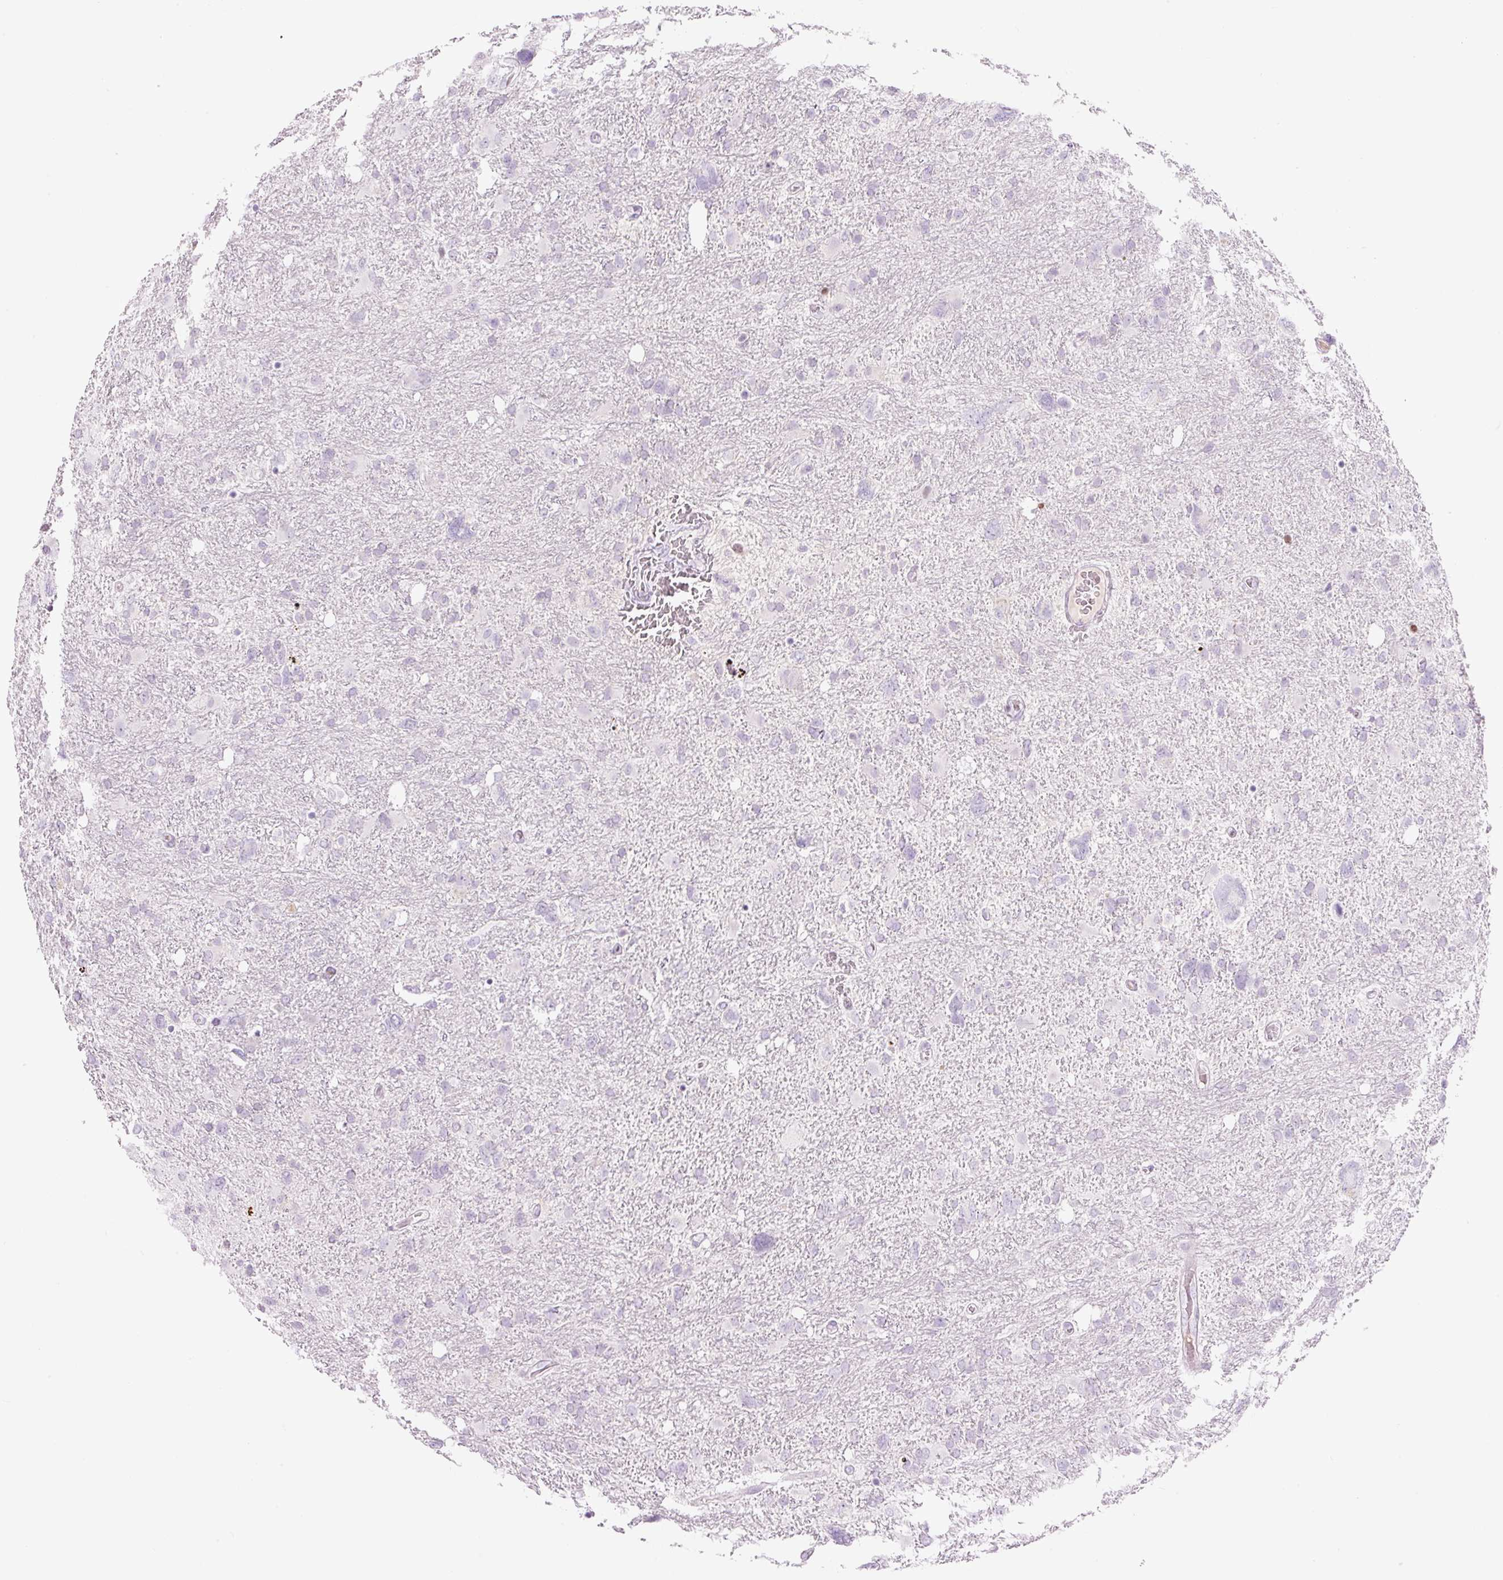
{"staining": {"intensity": "negative", "quantity": "none", "location": "none"}, "tissue": "glioma", "cell_type": "Tumor cells", "image_type": "cancer", "snomed": [{"axis": "morphology", "description": "Glioma, malignant, High grade"}, {"axis": "topography", "description": "Brain"}], "caption": "Glioma was stained to show a protein in brown. There is no significant positivity in tumor cells.", "gene": "TMEM177", "patient": {"sex": "male", "age": 61}}